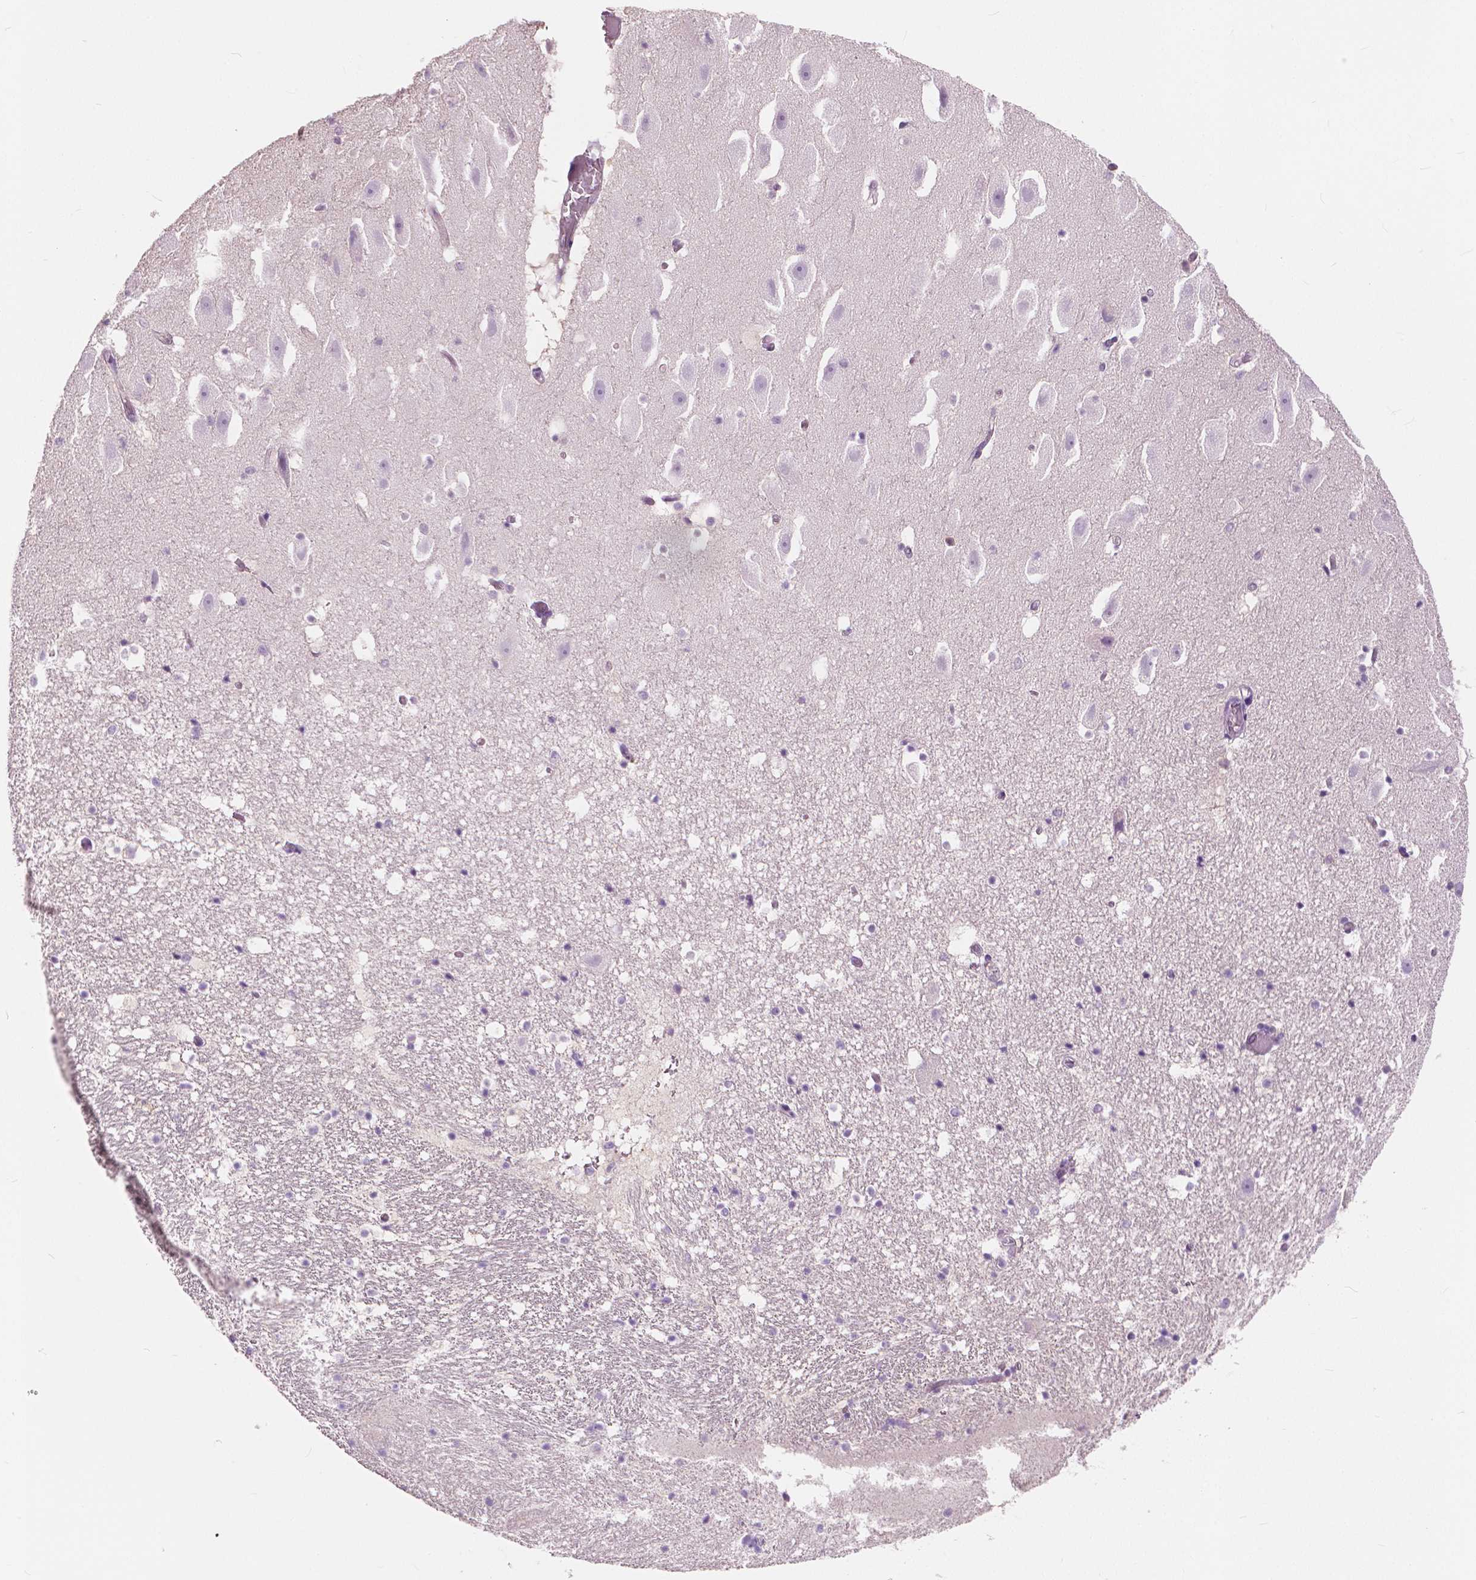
{"staining": {"intensity": "negative", "quantity": "none", "location": "none"}, "tissue": "hippocampus", "cell_type": "Glial cells", "image_type": "normal", "snomed": [{"axis": "morphology", "description": "Normal tissue, NOS"}, {"axis": "topography", "description": "Hippocampus"}], "caption": "Glial cells are negative for brown protein staining in normal hippocampus.", "gene": "TKFC", "patient": {"sex": "male", "age": 26}}